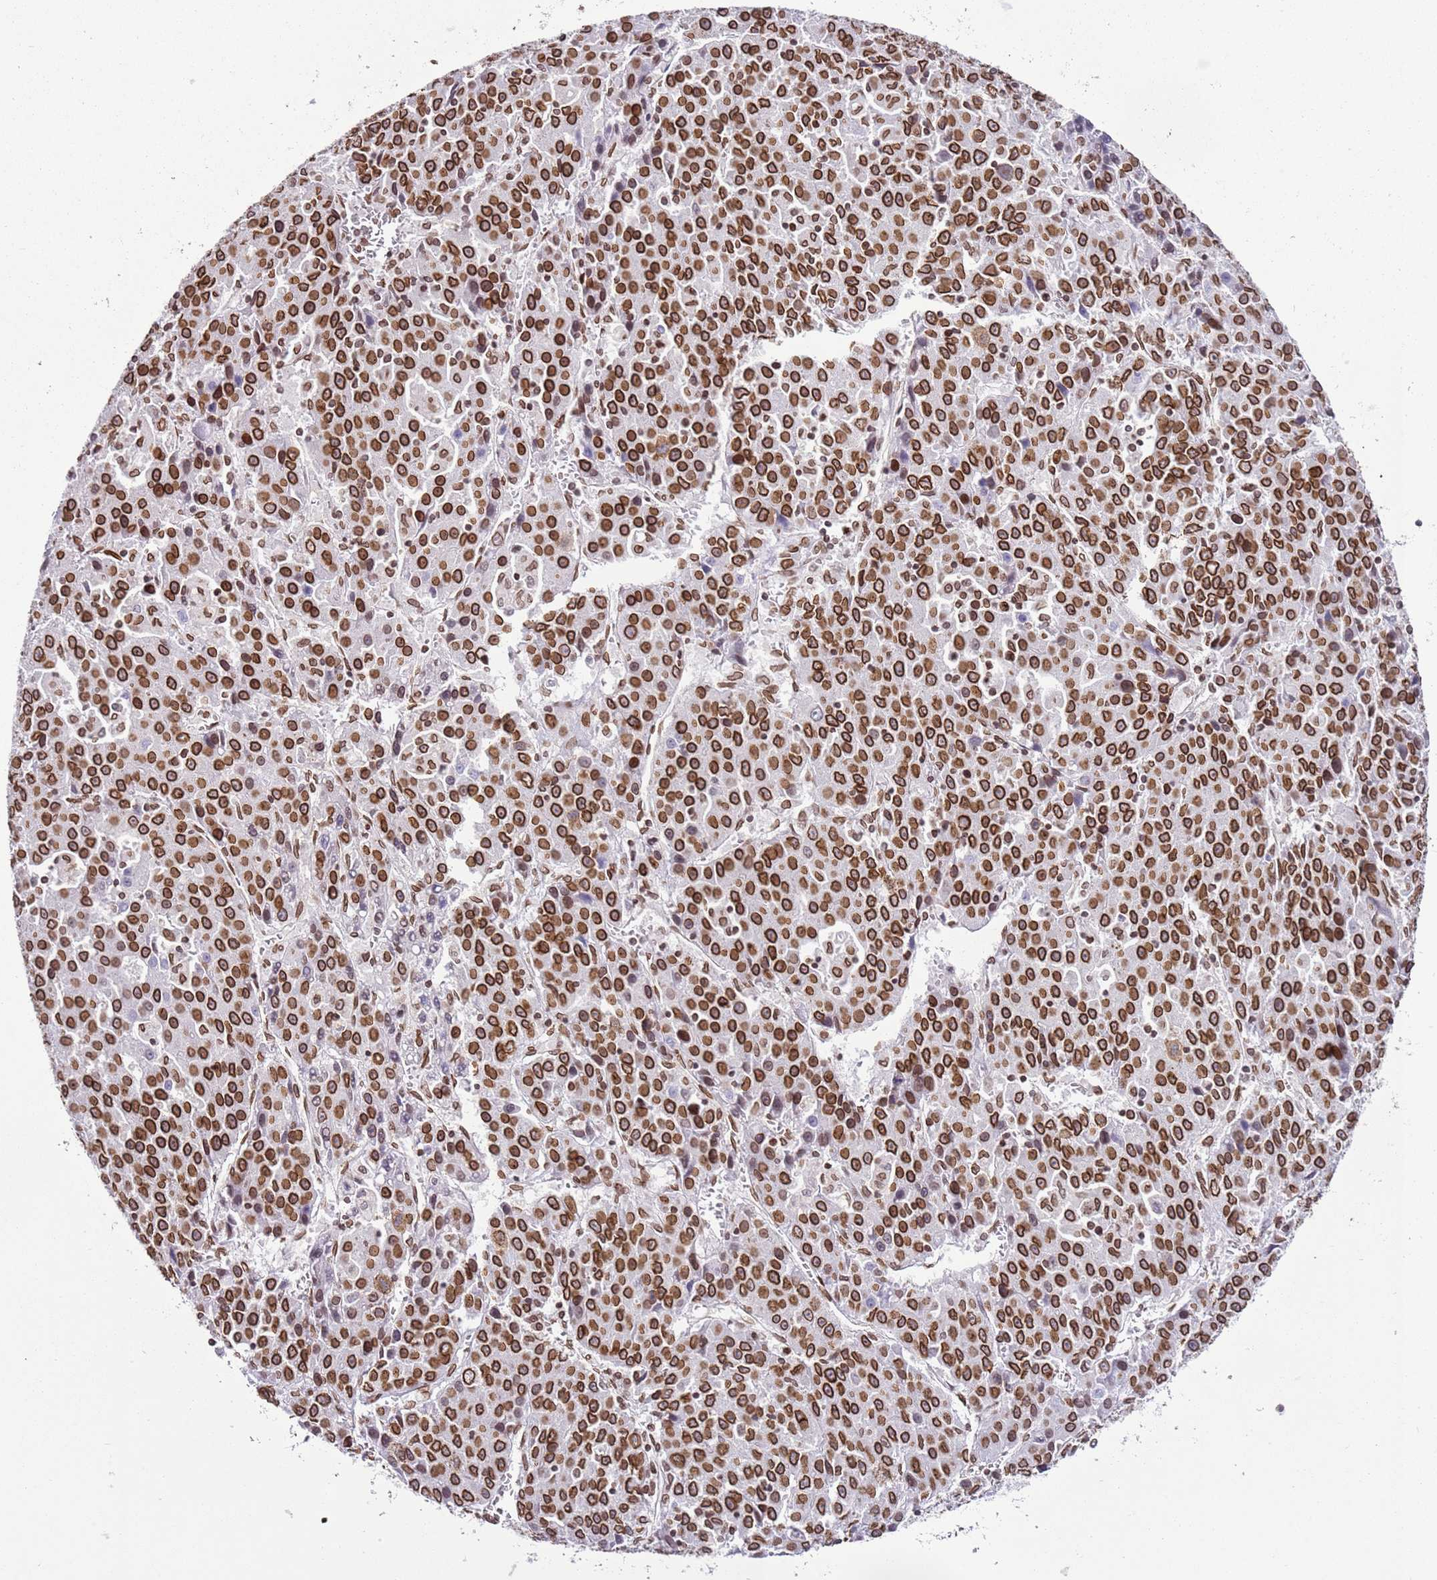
{"staining": {"intensity": "strong", "quantity": ">75%", "location": "cytoplasmic/membranous,nuclear"}, "tissue": "liver cancer", "cell_type": "Tumor cells", "image_type": "cancer", "snomed": [{"axis": "morphology", "description": "Carcinoma, Hepatocellular, NOS"}, {"axis": "topography", "description": "Liver"}], "caption": "A histopathology image showing strong cytoplasmic/membranous and nuclear expression in approximately >75% of tumor cells in liver cancer (hepatocellular carcinoma), as visualized by brown immunohistochemical staining.", "gene": "POU6F1", "patient": {"sex": "female", "age": 53}}